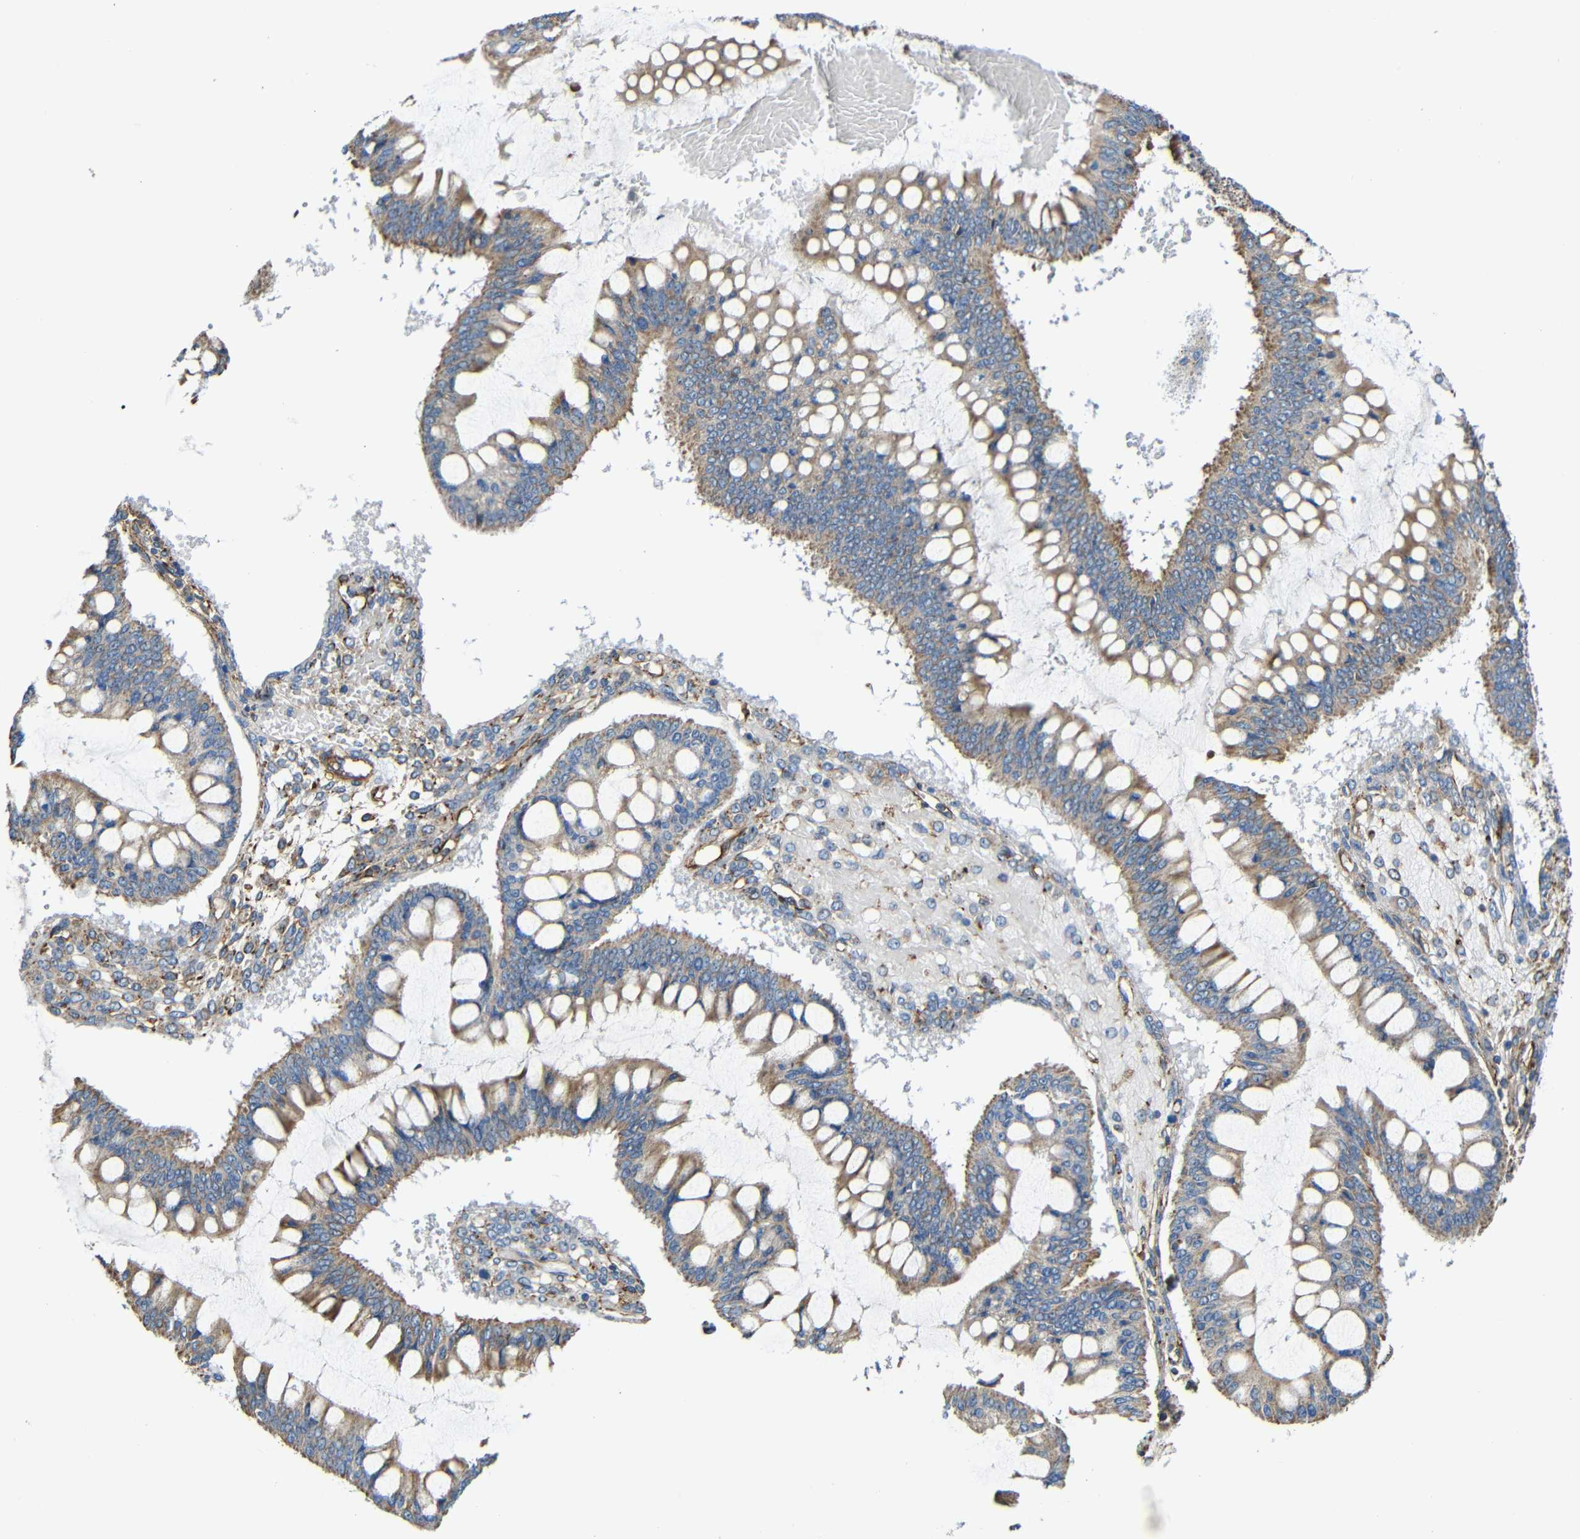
{"staining": {"intensity": "moderate", "quantity": ">75%", "location": "cytoplasmic/membranous"}, "tissue": "ovarian cancer", "cell_type": "Tumor cells", "image_type": "cancer", "snomed": [{"axis": "morphology", "description": "Cystadenocarcinoma, mucinous, NOS"}, {"axis": "topography", "description": "Ovary"}], "caption": "This histopathology image displays immunohistochemistry staining of human mucinous cystadenocarcinoma (ovarian), with medium moderate cytoplasmic/membranous positivity in approximately >75% of tumor cells.", "gene": "IGSF10", "patient": {"sex": "female", "age": 73}}